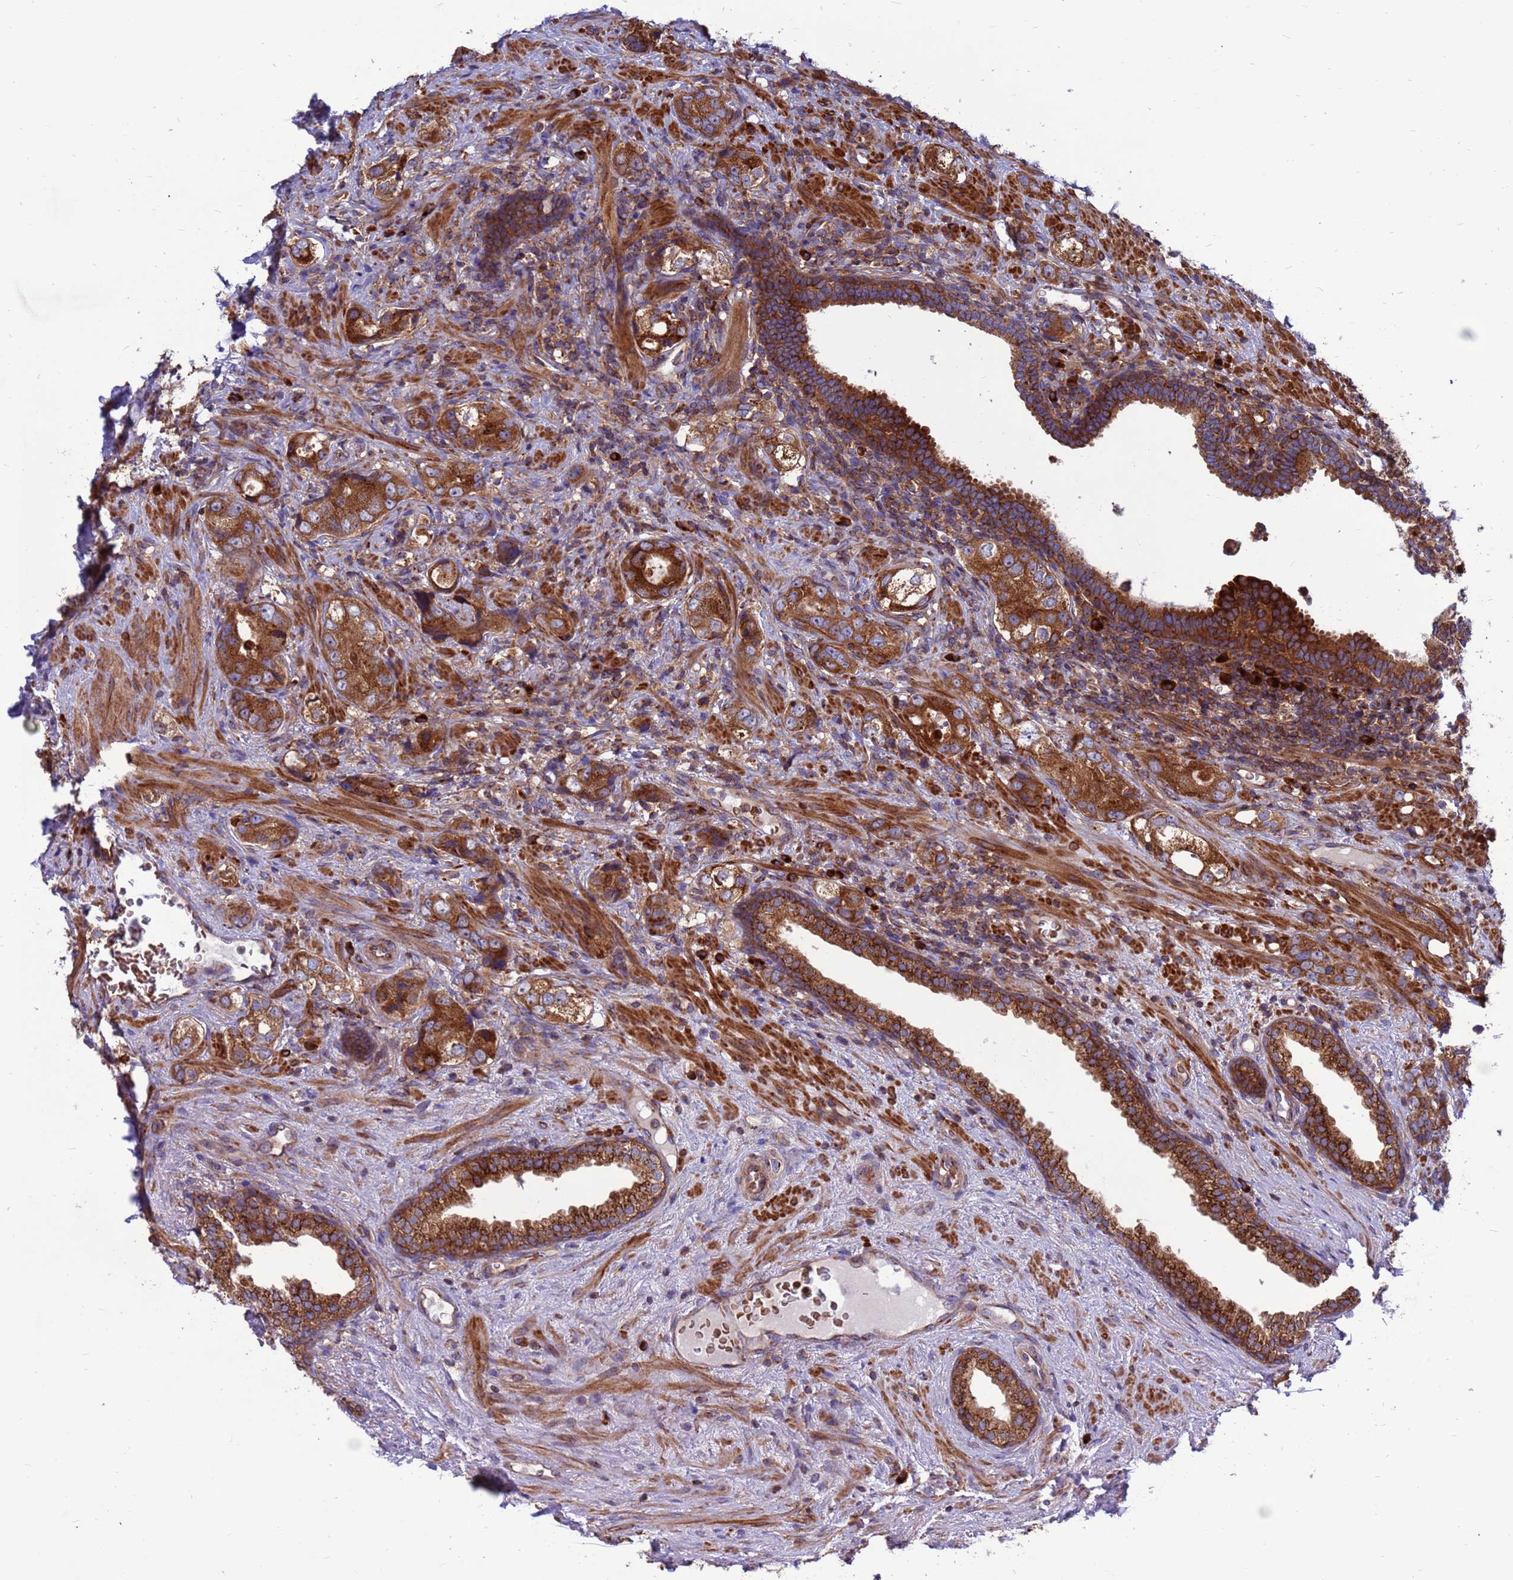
{"staining": {"intensity": "strong", "quantity": ">75%", "location": "cytoplasmic/membranous"}, "tissue": "prostate cancer", "cell_type": "Tumor cells", "image_type": "cancer", "snomed": [{"axis": "morphology", "description": "Adenocarcinoma, High grade"}, {"axis": "topography", "description": "Prostate"}], "caption": "An immunohistochemistry image of tumor tissue is shown. Protein staining in brown shows strong cytoplasmic/membranous positivity in adenocarcinoma (high-grade) (prostate) within tumor cells.", "gene": "ZC3HAV1", "patient": {"sex": "male", "age": 63}}